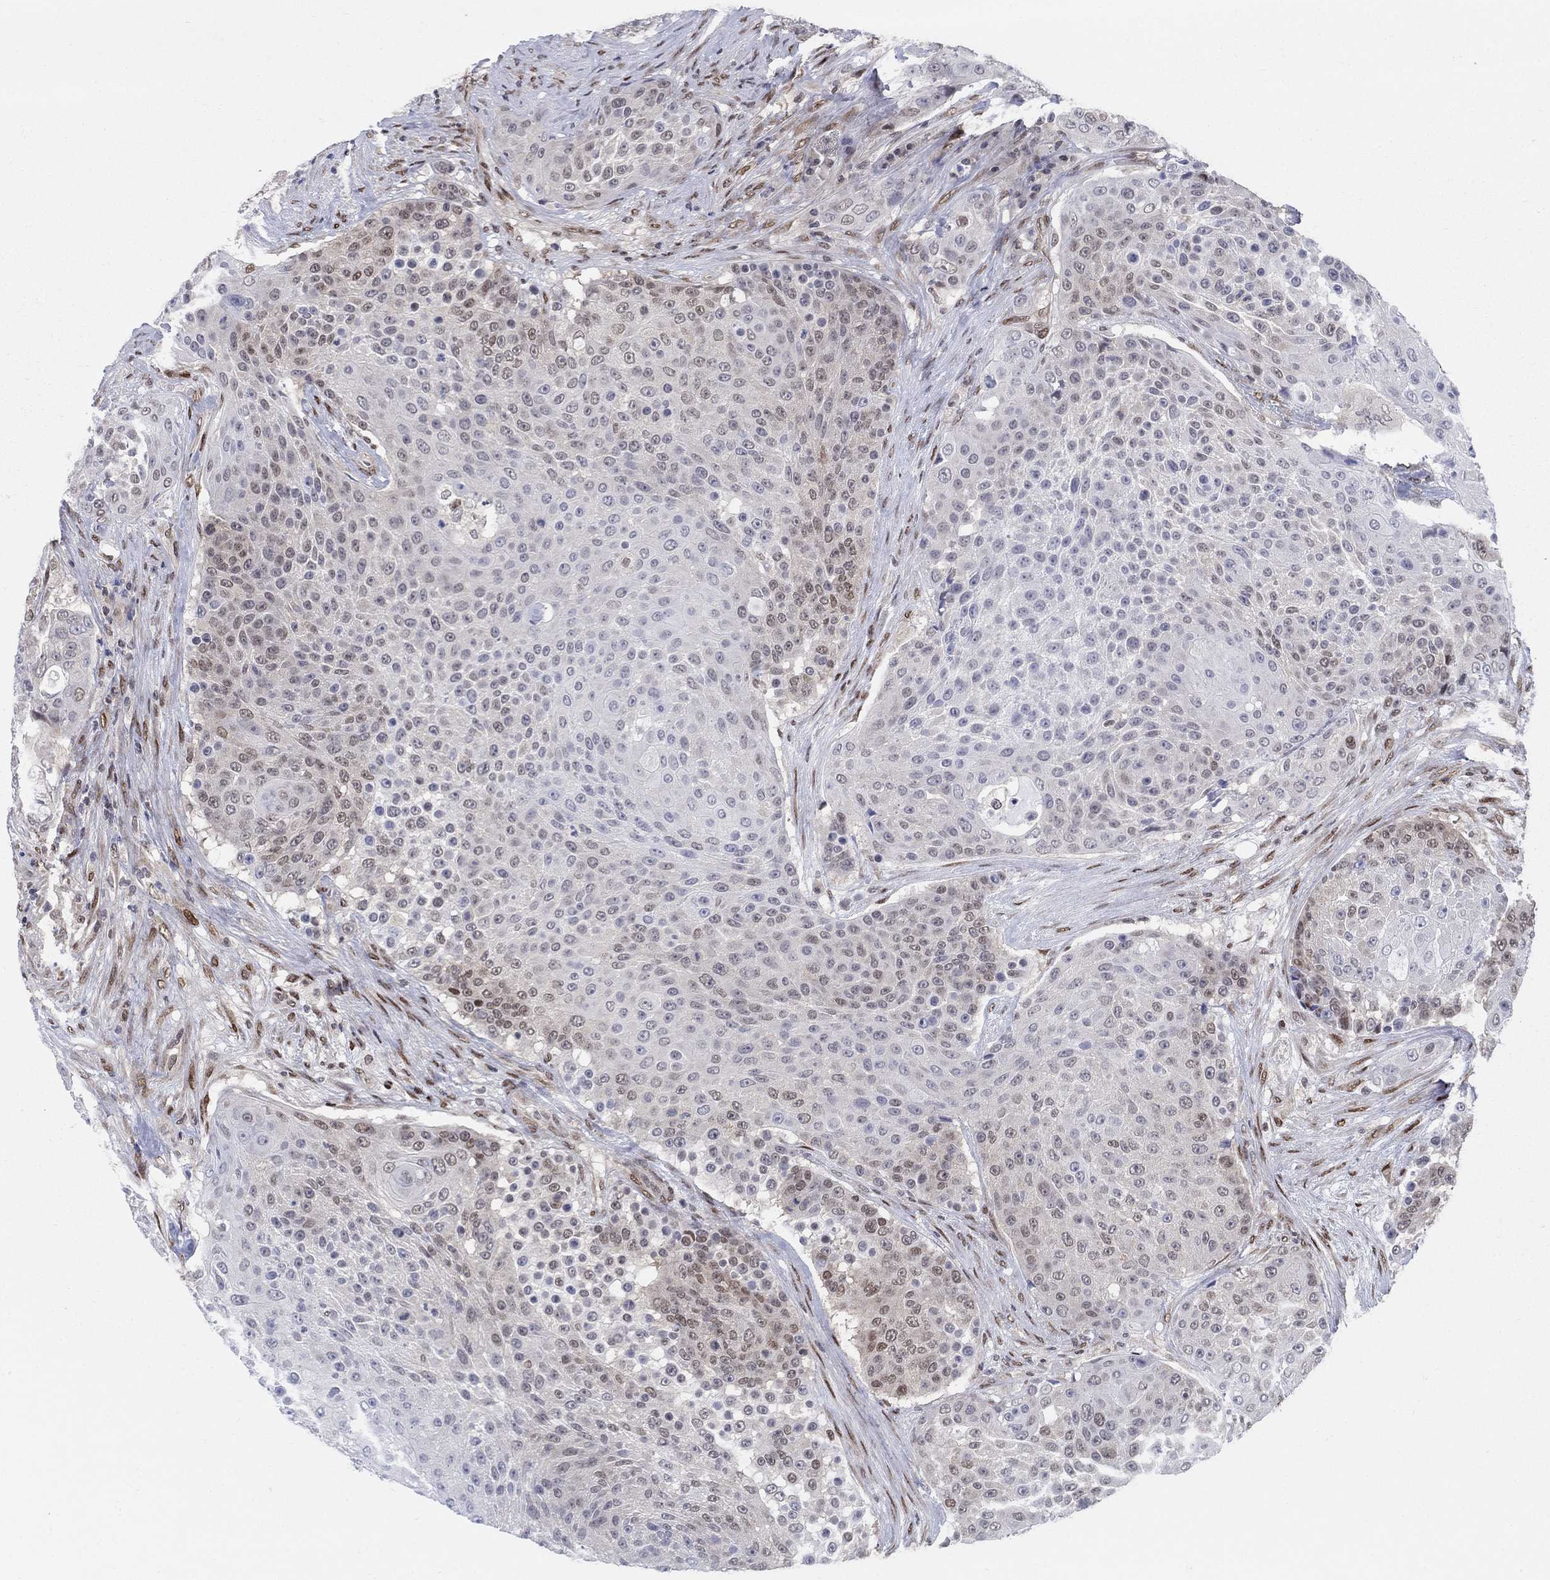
{"staining": {"intensity": "weak", "quantity": "25%-75%", "location": "nuclear"}, "tissue": "urothelial cancer", "cell_type": "Tumor cells", "image_type": "cancer", "snomed": [{"axis": "morphology", "description": "Urothelial carcinoma, High grade"}, {"axis": "topography", "description": "Urinary bladder"}], "caption": "A histopathology image of human high-grade urothelial carcinoma stained for a protein shows weak nuclear brown staining in tumor cells.", "gene": "CENPE", "patient": {"sex": "female", "age": 63}}